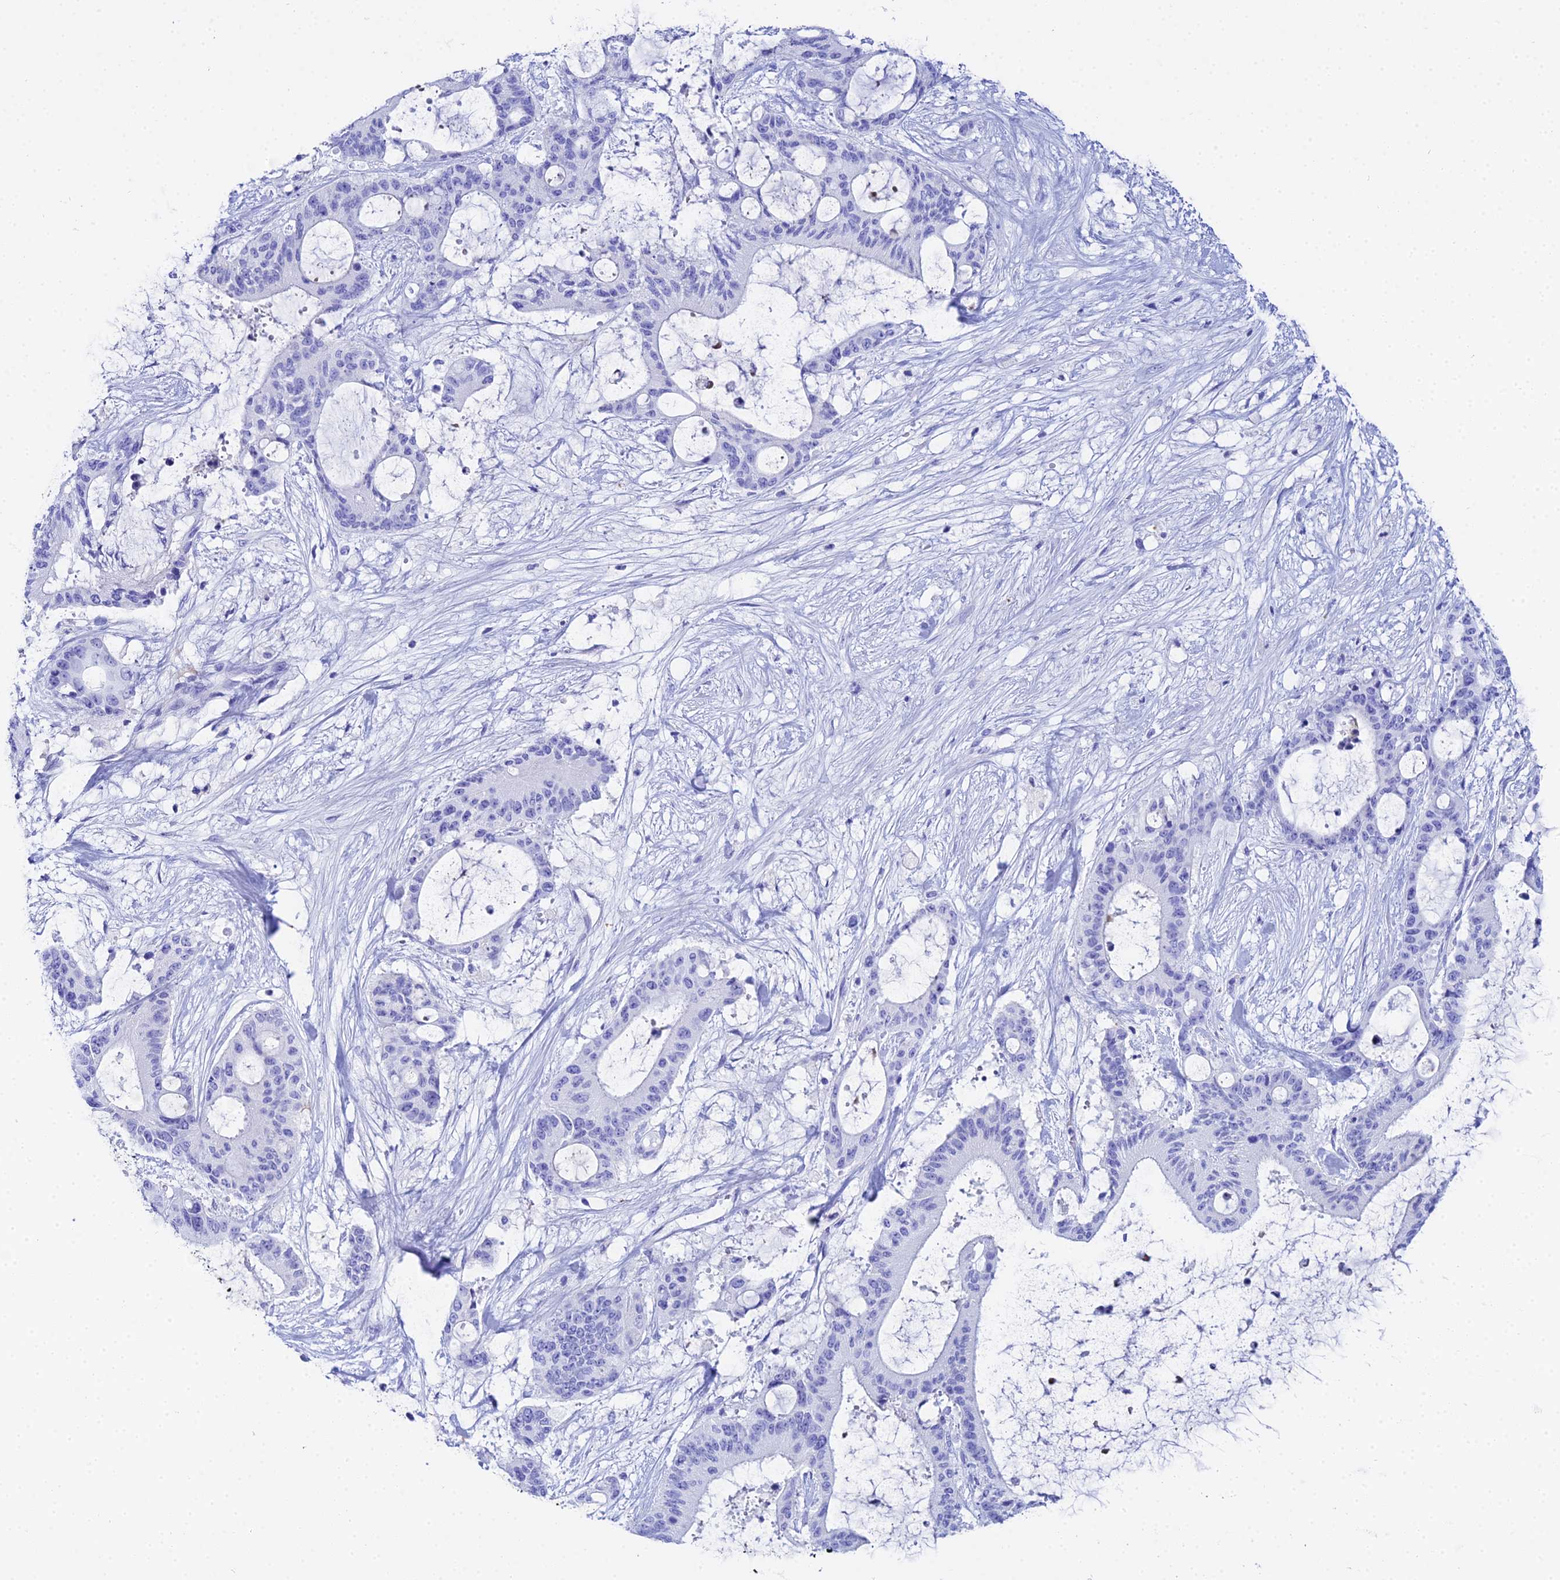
{"staining": {"intensity": "negative", "quantity": "none", "location": "none"}, "tissue": "liver cancer", "cell_type": "Tumor cells", "image_type": "cancer", "snomed": [{"axis": "morphology", "description": "Normal tissue, NOS"}, {"axis": "morphology", "description": "Cholangiocarcinoma"}, {"axis": "topography", "description": "Liver"}, {"axis": "topography", "description": "Peripheral nerve tissue"}], "caption": "A photomicrograph of human liver cholangiocarcinoma is negative for staining in tumor cells.", "gene": "CELA3A", "patient": {"sex": "female", "age": 73}}